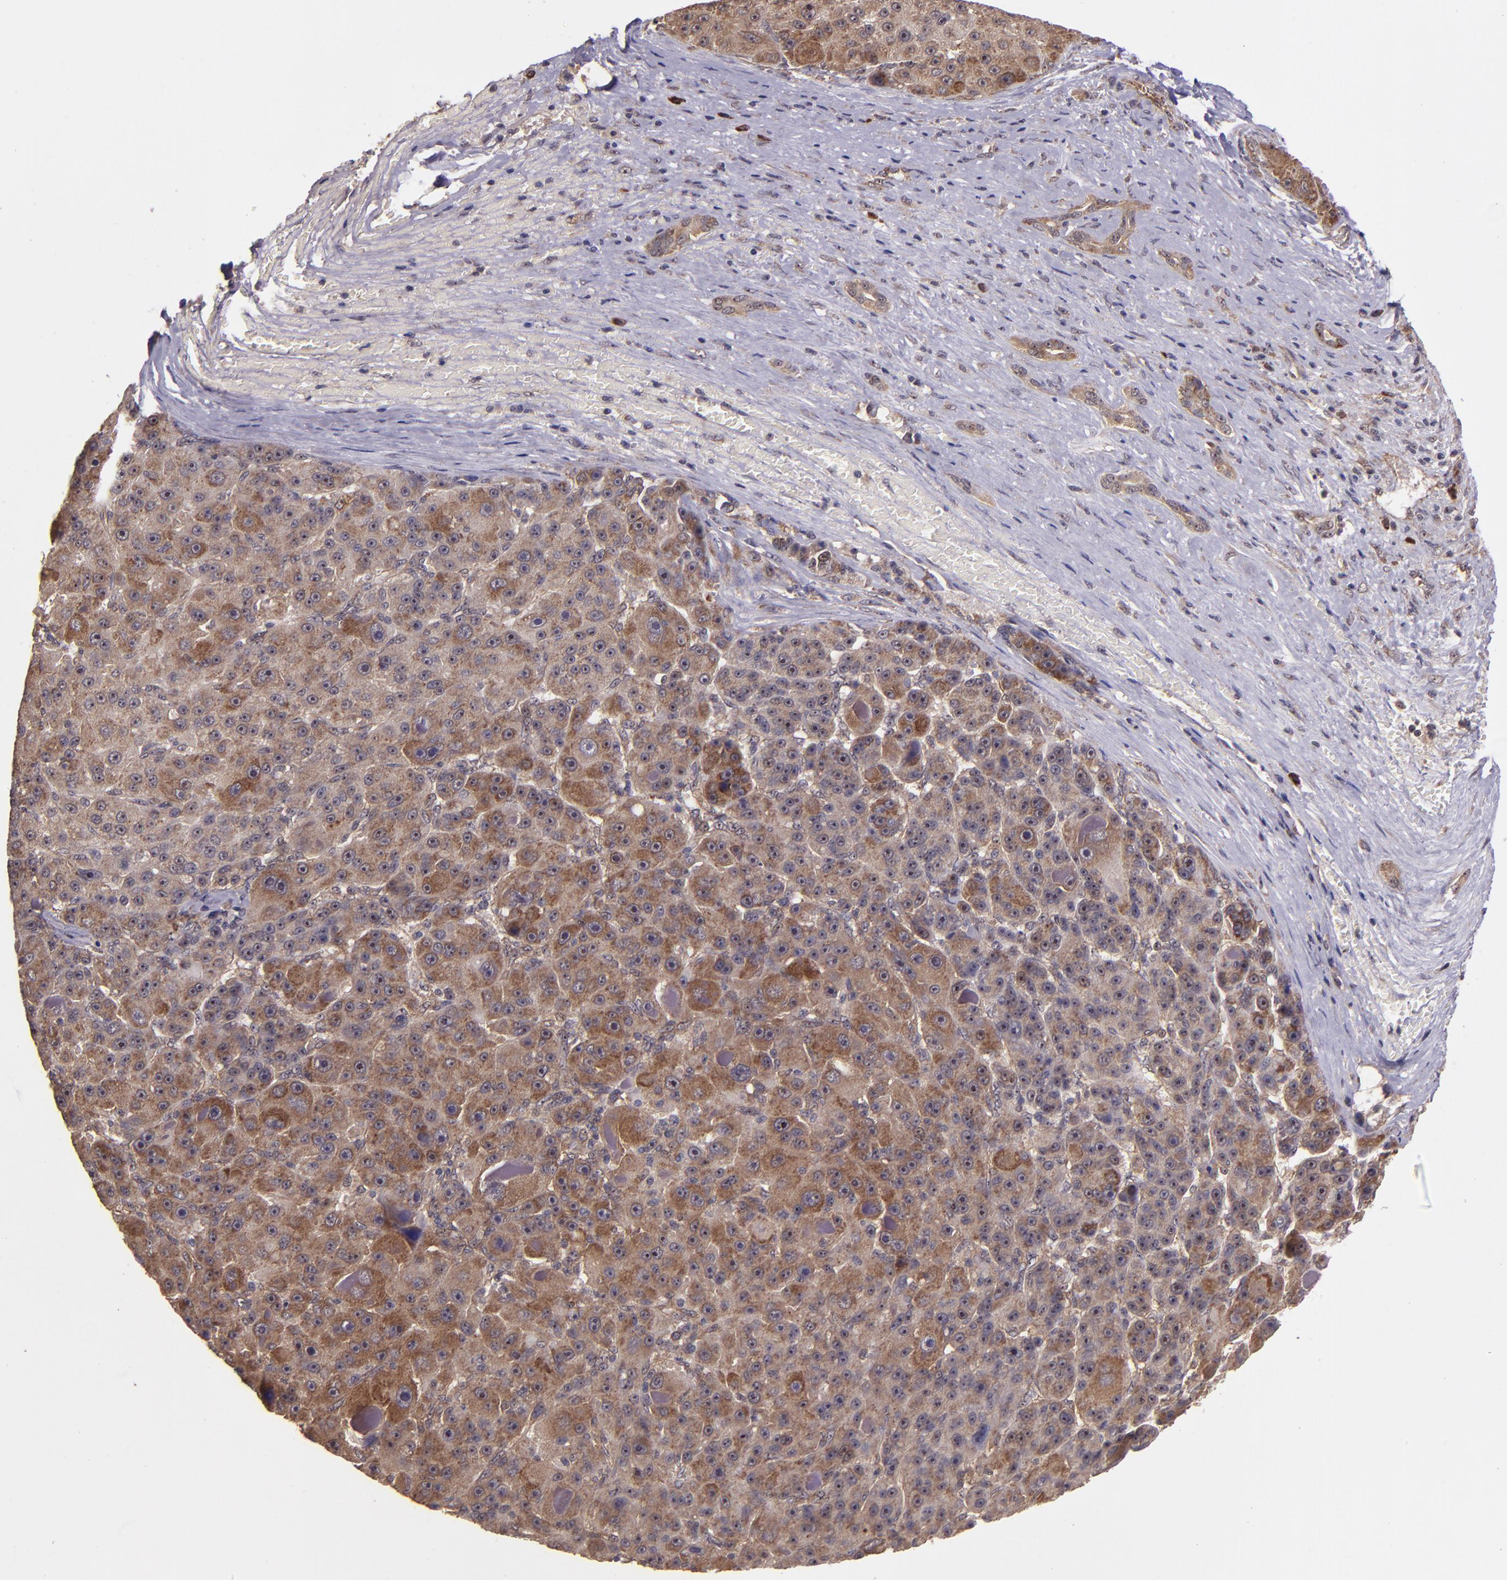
{"staining": {"intensity": "strong", "quantity": ">75%", "location": "cytoplasmic/membranous"}, "tissue": "liver cancer", "cell_type": "Tumor cells", "image_type": "cancer", "snomed": [{"axis": "morphology", "description": "Carcinoma, Hepatocellular, NOS"}, {"axis": "topography", "description": "Liver"}], "caption": "IHC photomicrograph of neoplastic tissue: liver hepatocellular carcinoma stained using immunohistochemistry (IHC) reveals high levels of strong protein expression localized specifically in the cytoplasmic/membranous of tumor cells, appearing as a cytoplasmic/membranous brown color.", "gene": "USP51", "patient": {"sex": "male", "age": 76}}